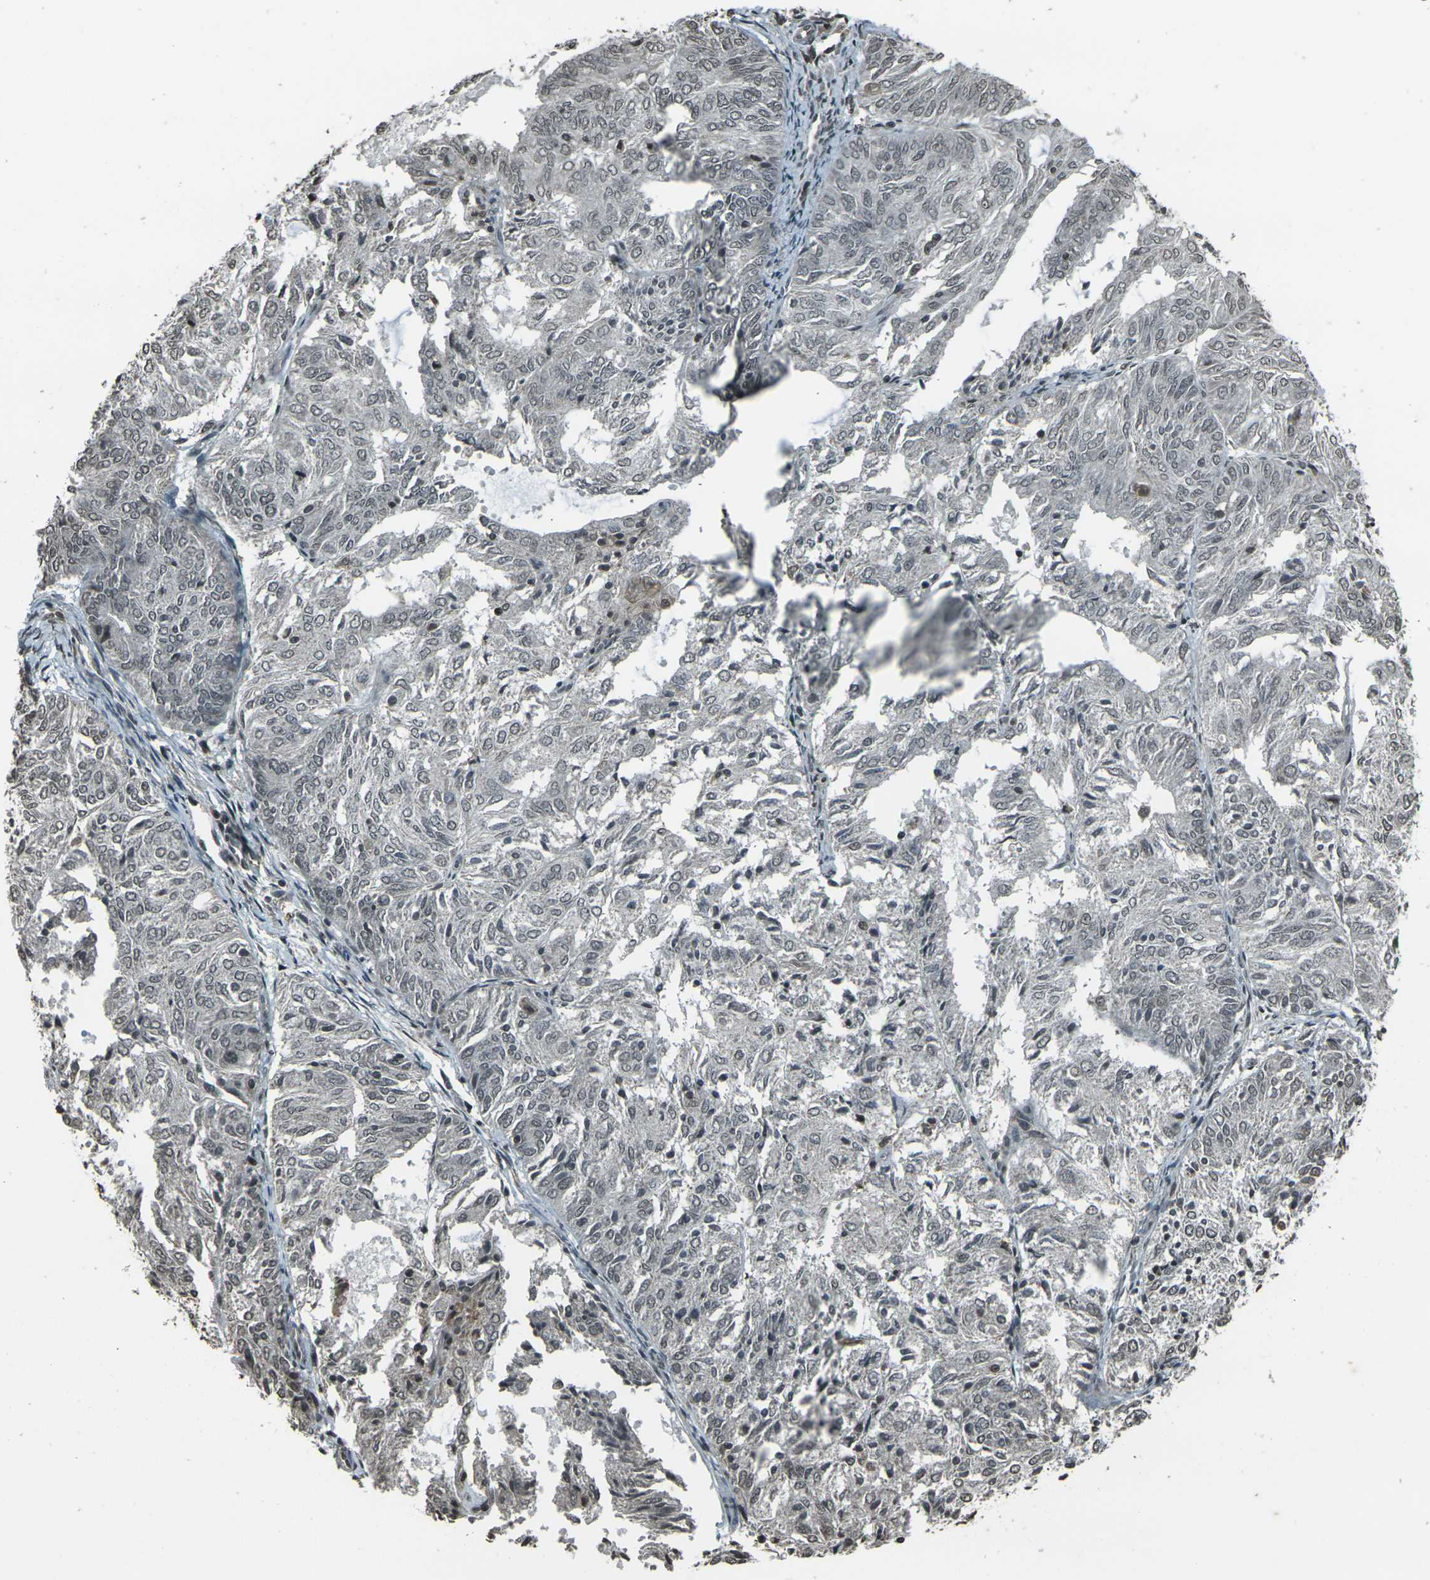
{"staining": {"intensity": "weak", "quantity": "<25%", "location": "nuclear"}, "tissue": "endometrial cancer", "cell_type": "Tumor cells", "image_type": "cancer", "snomed": [{"axis": "morphology", "description": "Adenocarcinoma, NOS"}, {"axis": "topography", "description": "Uterus"}], "caption": "There is no significant positivity in tumor cells of adenocarcinoma (endometrial).", "gene": "PRPF8", "patient": {"sex": "female", "age": 60}}